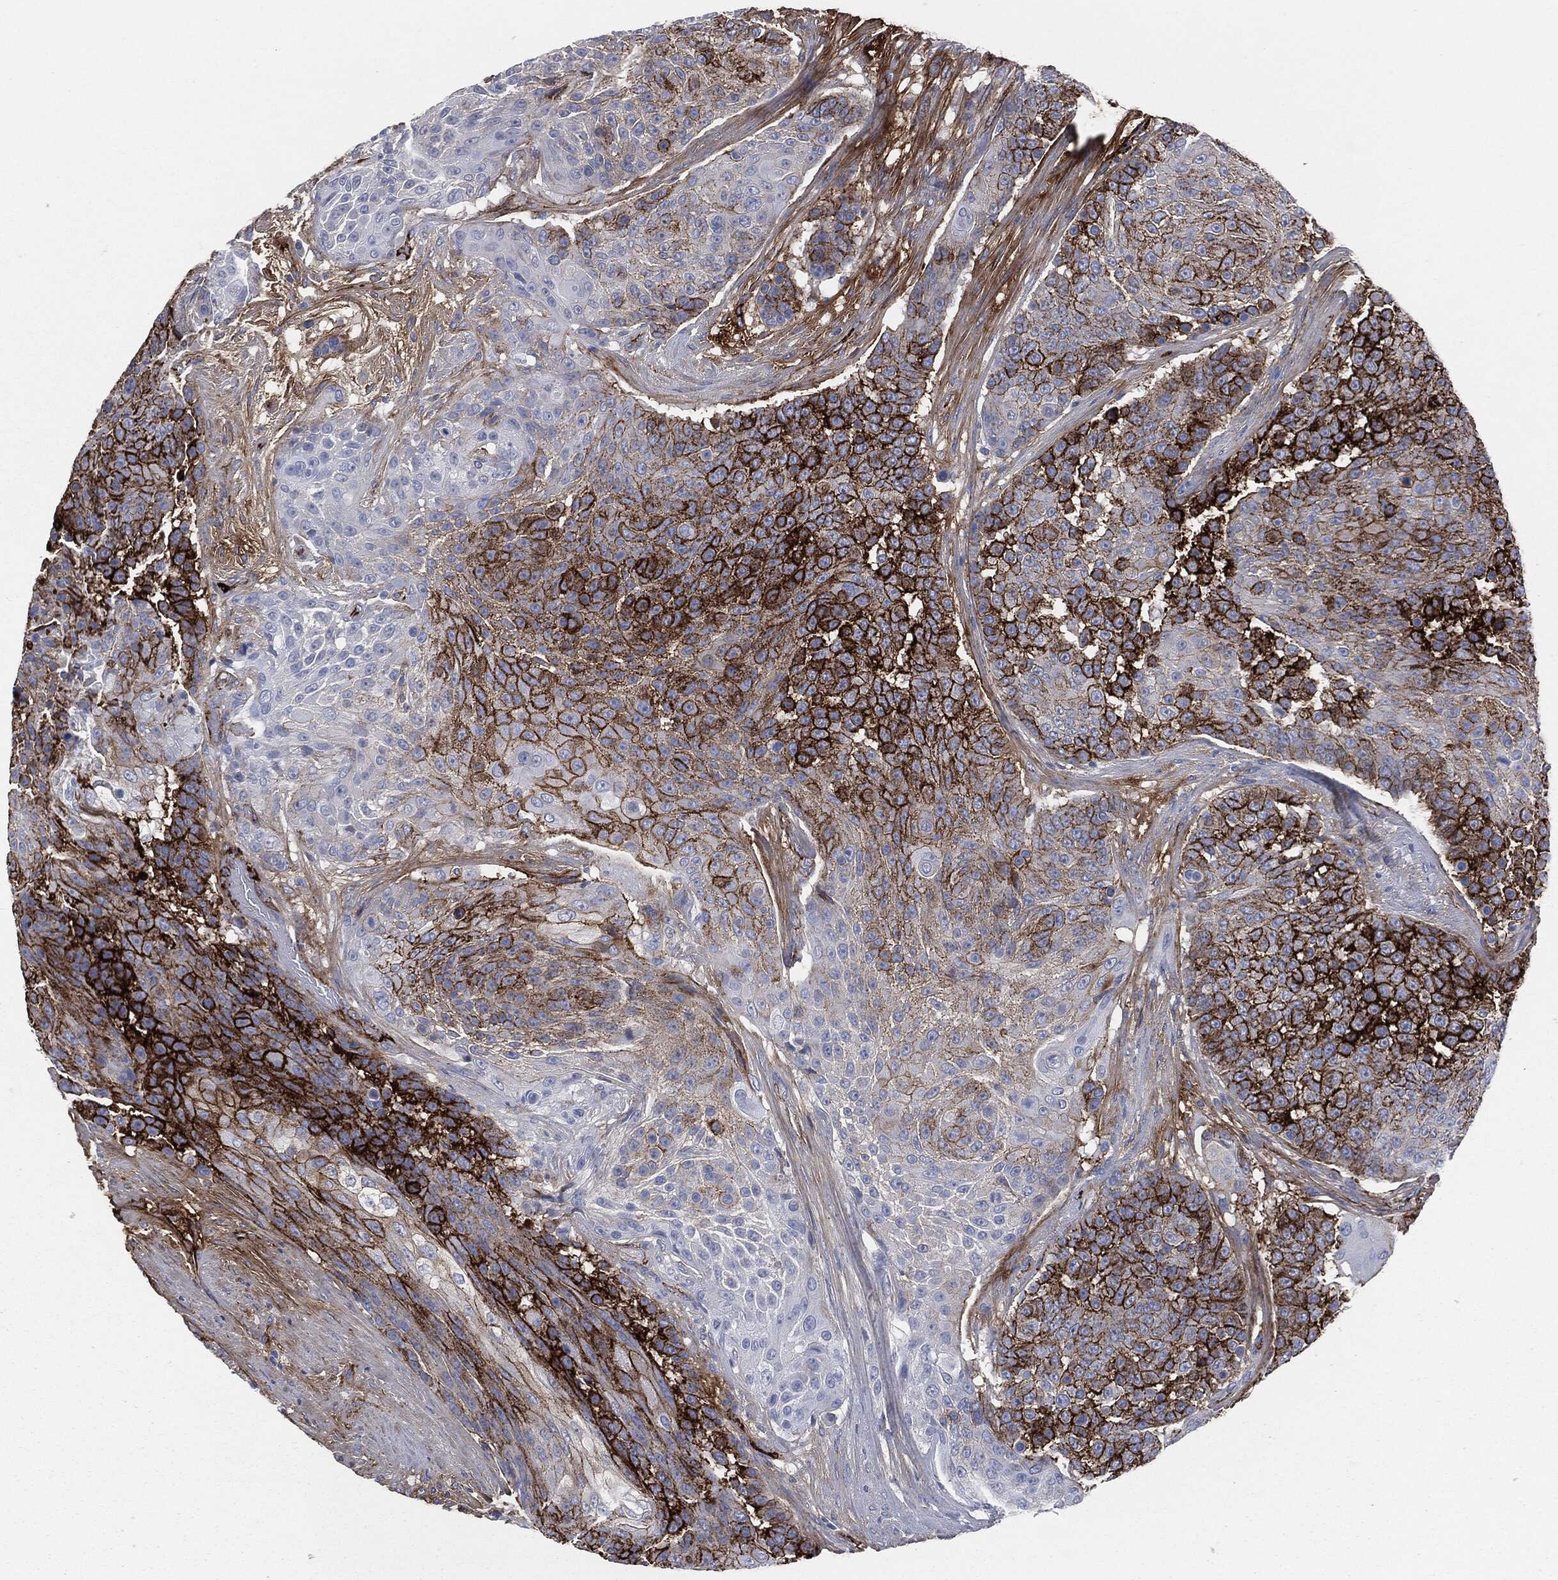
{"staining": {"intensity": "strong", "quantity": "25%-75%", "location": "cytoplasmic/membranous"}, "tissue": "urothelial cancer", "cell_type": "Tumor cells", "image_type": "cancer", "snomed": [{"axis": "morphology", "description": "Urothelial carcinoma, High grade"}, {"axis": "topography", "description": "Urinary bladder"}], "caption": "A brown stain labels strong cytoplasmic/membranous expression of a protein in human urothelial cancer tumor cells.", "gene": "APOB", "patient": {"sex": "female", "age": 63}}